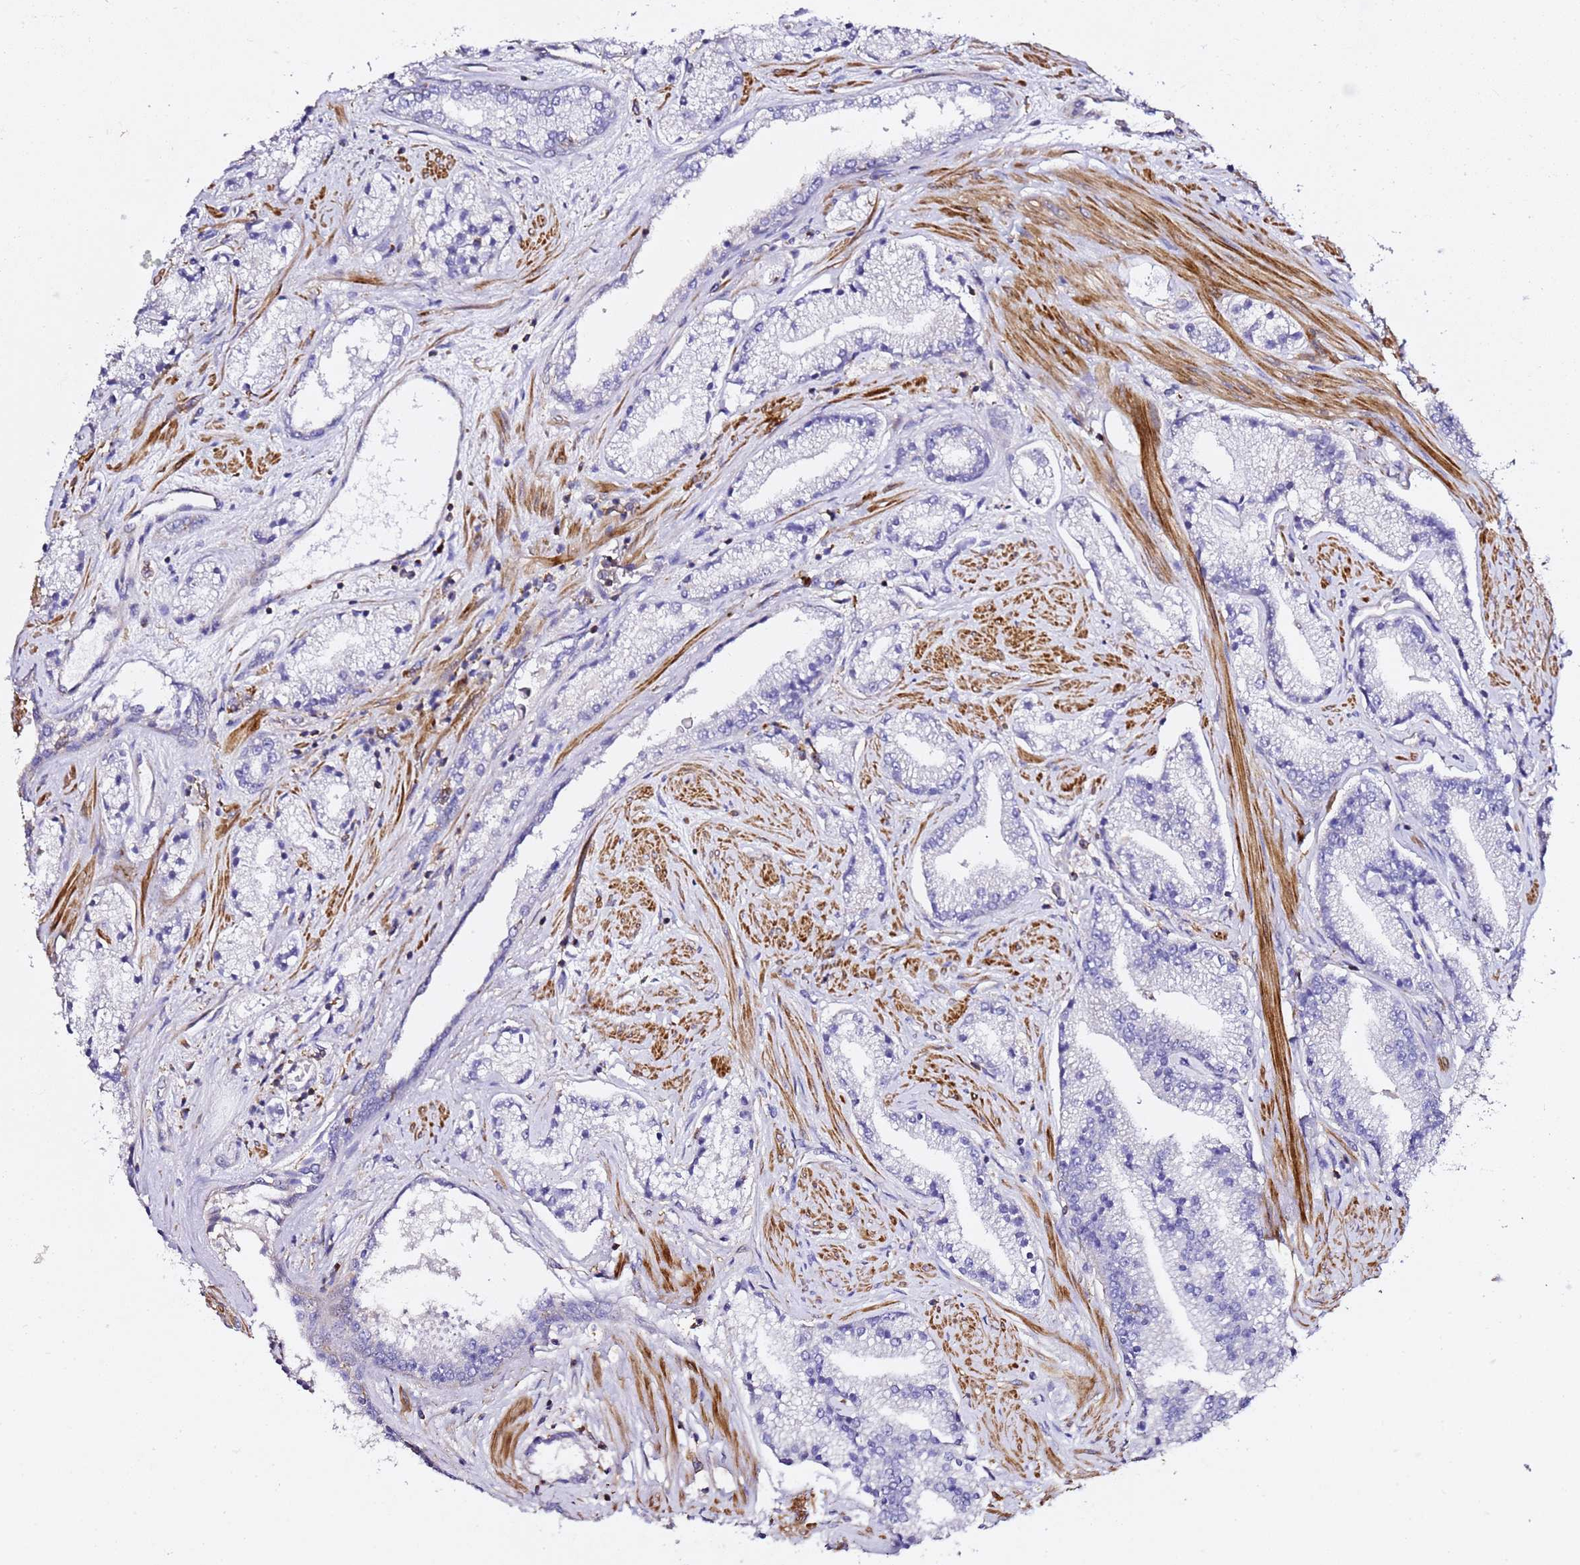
{"staining": {"intensity": "negative", "quantity": "none", "location": "none"}, "tissue": "prostate cancer", "cell_type": "Tumor cells", "image_type": "cancer", "snomed": [{"axis": "morphology", "description": "Adenocarcinoma, High grade"}, {"axis": "topography", "description": "Prostate"}], "caption": "High magnification brightfield microscopy of adenocarcinoma (high-grade) (prostate) stained with DAB (3,3'-diaminobenzidine) (brown) and counterstained with hematoxylin (blue): tumor cells show no significant expression.", "gene": "ZFP36L2", "patient": {"sex": "male", "age": 67}}